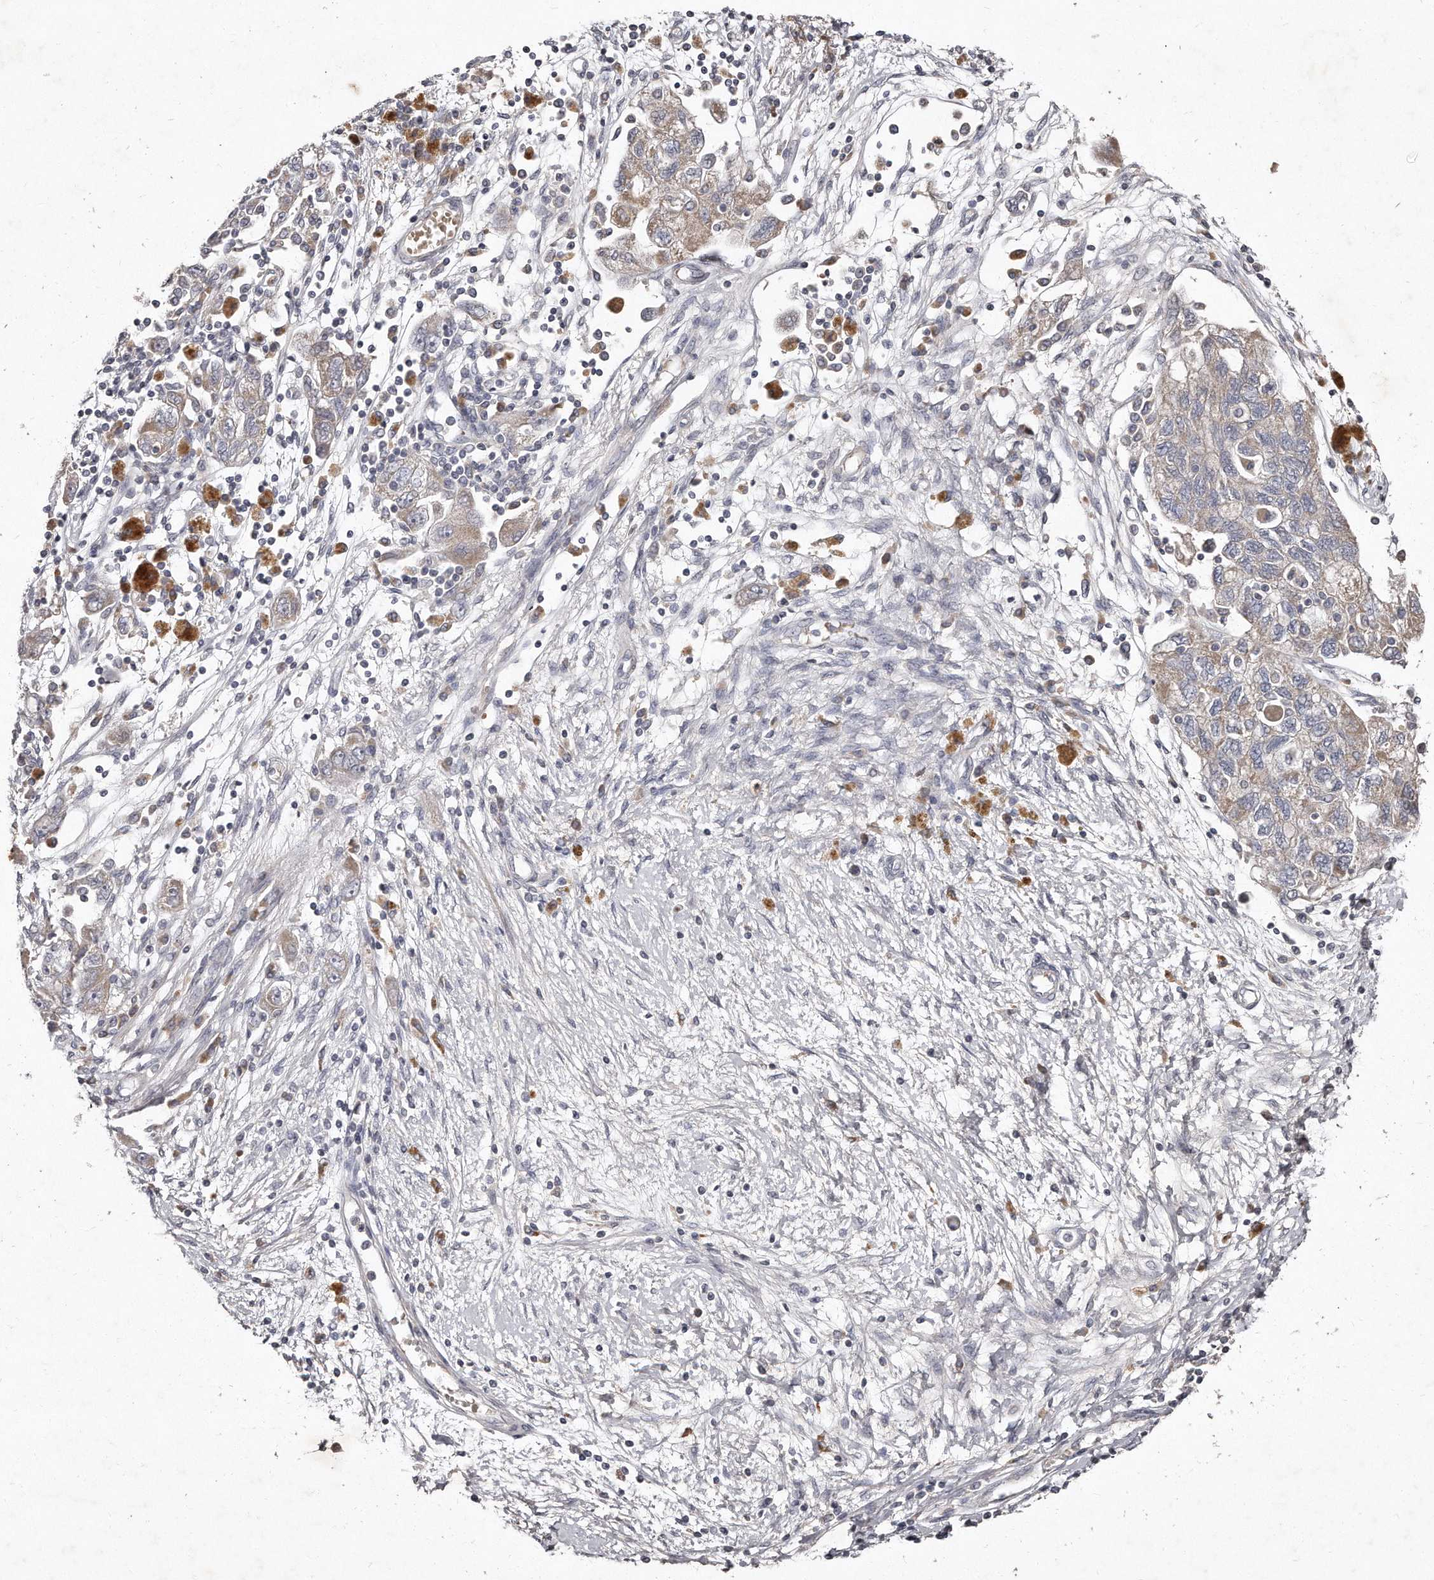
{"staining": {"intensity": "weak", "quantity": "25%-75%", "location": "cytoplasmic/membranous"}, "tissue": "ovarian cancer", "cell_type": "Tumor cells", "image_type": "cancer", "snomed": [{"axis": "morphology", "description": "Carcinoma, NOS"}, {"axis": "morphology", "description": "Cystadenocarcinoma, serous, NOS"}, {"axis": "topography", "description": "Ovary"}], "caption": "High-power microscopy captured an IHC photomicrograph of carcinoma (ovarian), revealing weak cytoplasmic/membranous staining in about 25%-75% of tumor cells.", "gene": "TECR", "patient": {"sex": "female", "age": 69}}